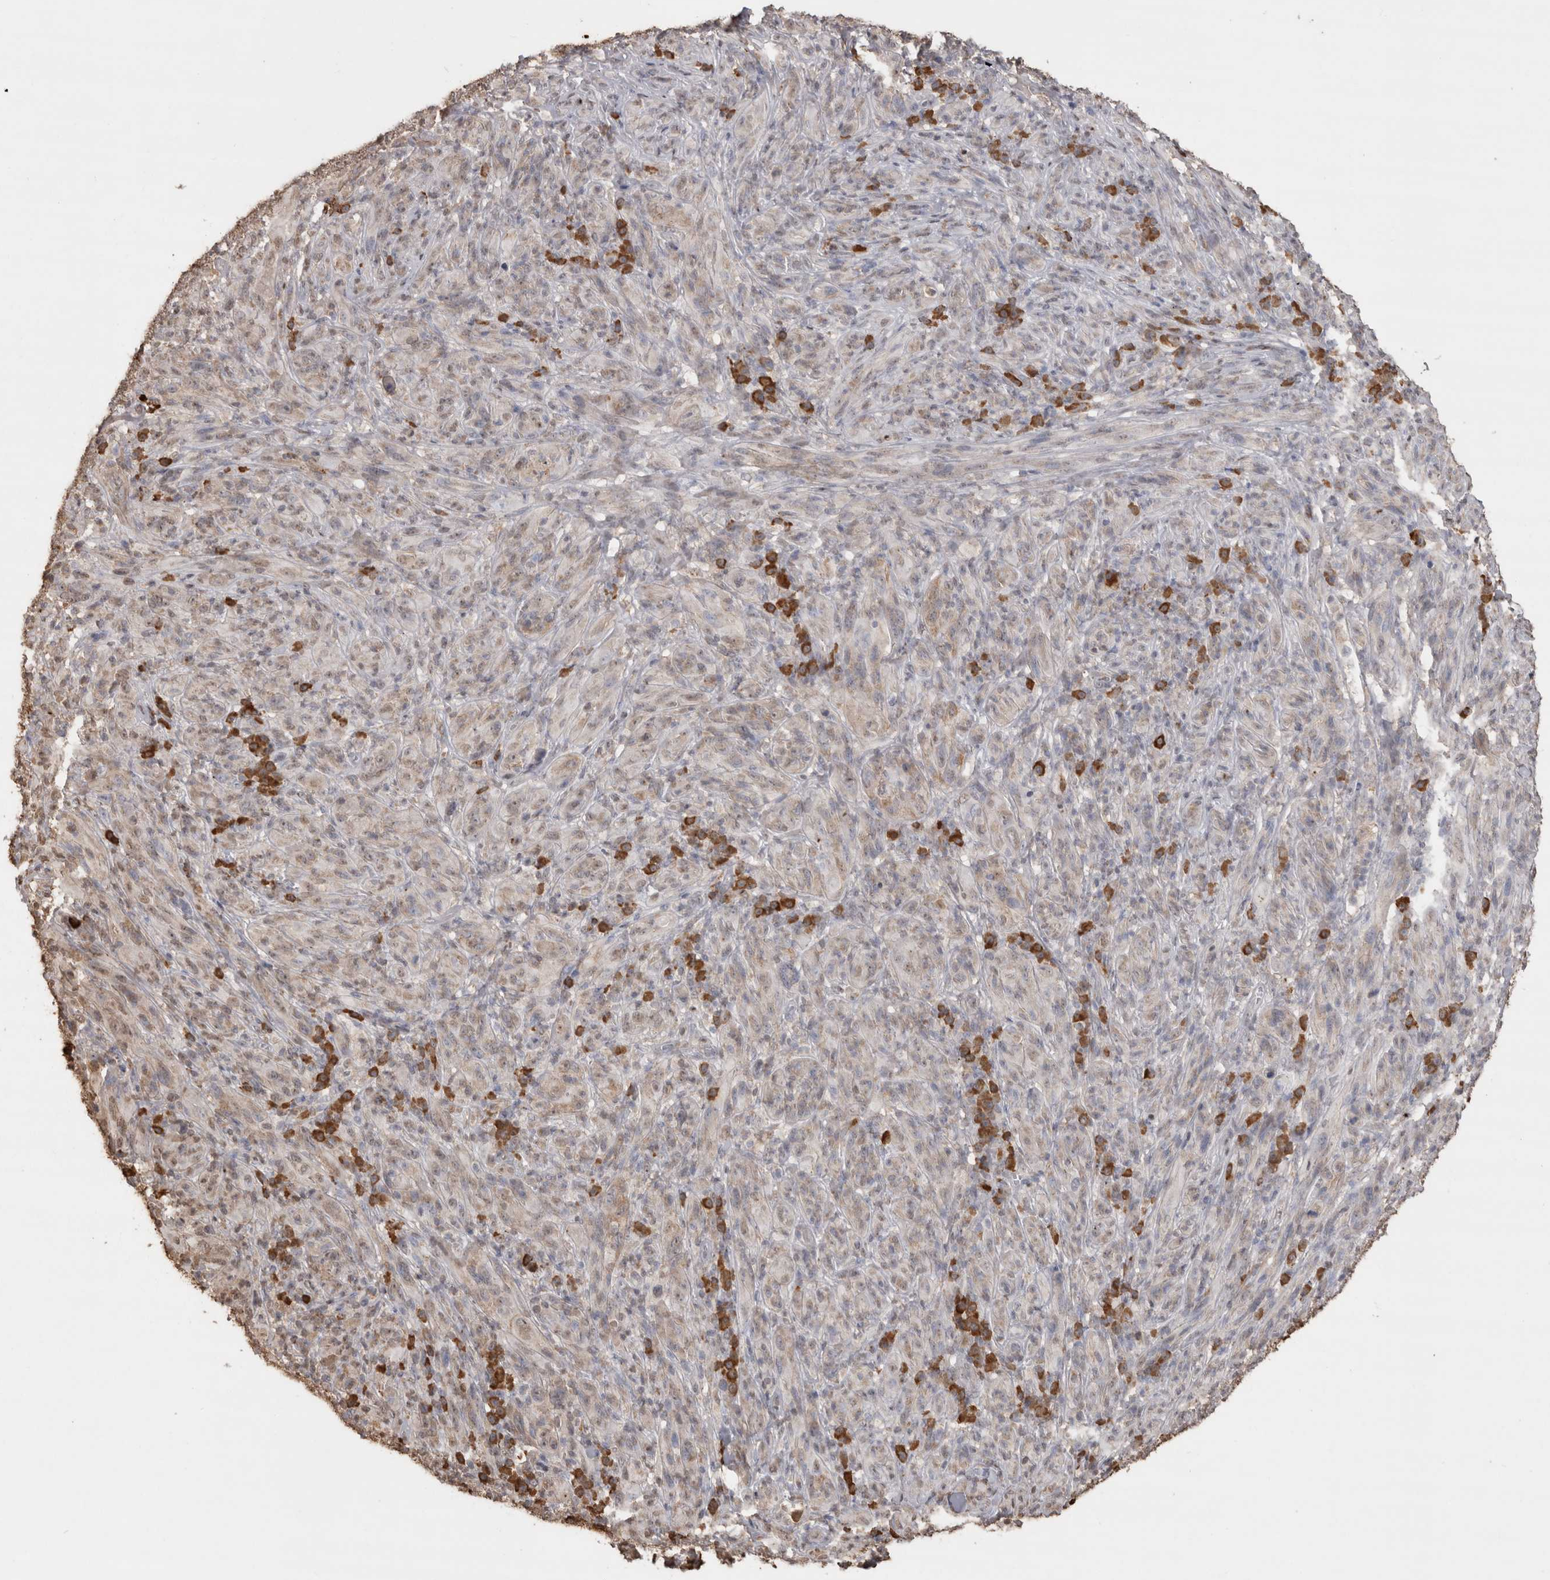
{"staining": {"intensity": "weak", "quantity": "25%-75%", "location": "cytoplasmic/membranous"}, "tissue": "melanoma", "cell_type": "Tumor cells", "image_type": "cancer", "snomed": [{"axis": "morphology", "description": "Malignant melanoma, NOS"}, {"axis": "topography", "description": "Skin of head"}], "caption": "Human malignant melanoma stained for a protein (brown) displays weak cytoplasmic/membranous positive positivity in about 25%-75% of tumor cells.", "gene": "CRELD2", "patient": {"sex": "male", "age": 96}}